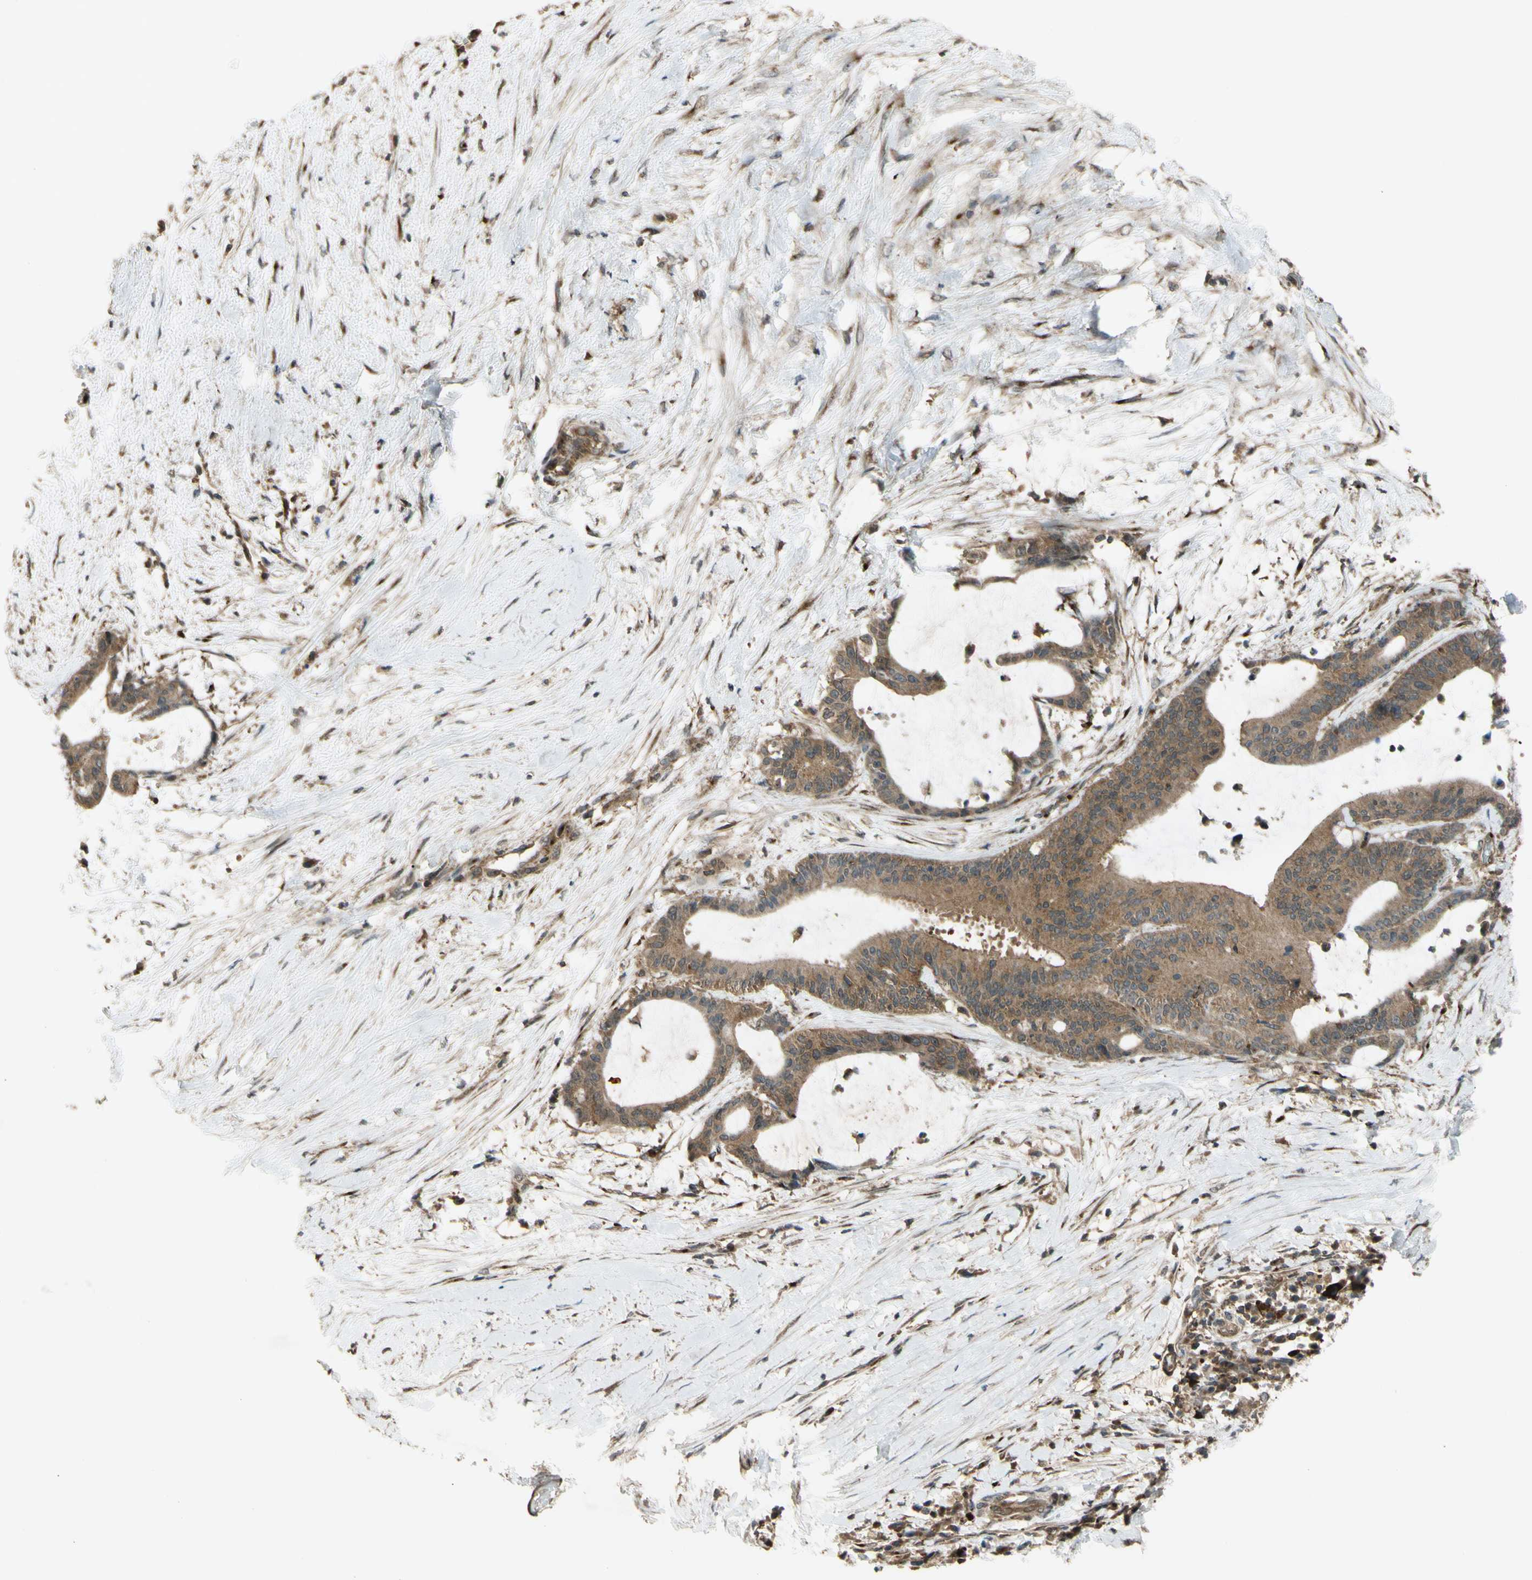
{"staining": {"intensity": "weak", "quantity": ">75%", "location": "cytoplasmic/membranous"}, "tissue": "liver cancer", "cell_type": "Tumor cells", "image_type": "cancer", "snomed": [{"axis": "morphology", "description": "Cholangiocarcinoma"}, {"axis": "topography", "description": "Liver"}], "caption": "Human liver cholangiocarcinoma stained for a protein (brown) reveals weak cytoplasmic/membranous positive expression in about >75% of tumor cells.", "gene": "FLII", "patient": {"sex": "female", "age": 73}}